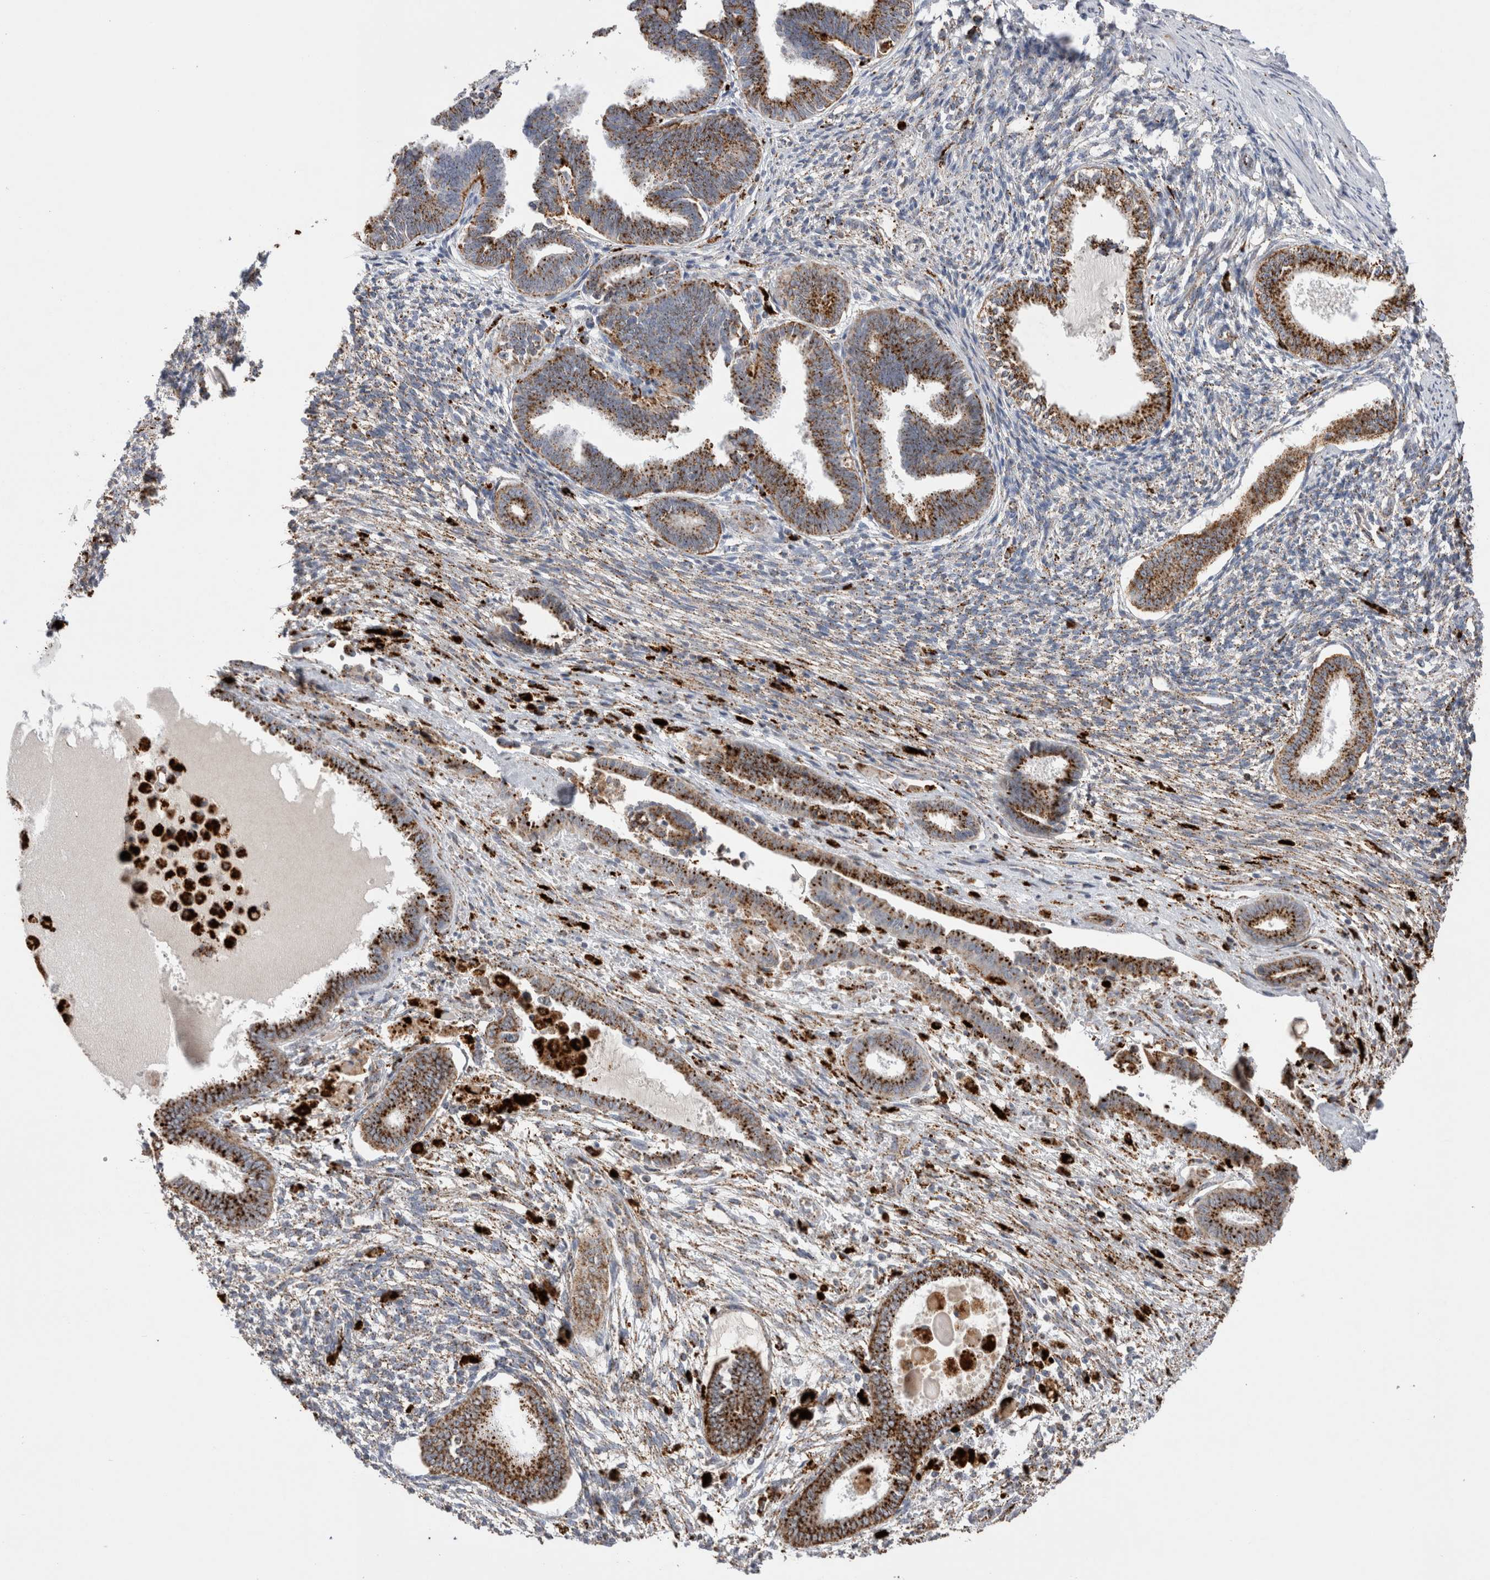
{"staining": {"intensity": "moderate", "quantity": "25%-75%", "location": "cytoplasmic/membranous"}, "tissue": "endometrium", "cell_type": "Cells in endometrial stroma", "image_type": "normal", "snomed": [{"axis": "morphology", "description": "Normal tissue, NOS"}, {"axis": "topography", "description": "Endometrium"}], "caption": "Cells in endometrial stroma demonstrate medium levels of moderate cytoplasmic/membranous positivity in about 25%-75% of cells in benign human endometrium. Using DAB (3,3'-diaminobenzidine) (brown) and hematoxylin (blue) stains, captured at high magnification using brightfield microscopy.", "gene": "CTSA", "patient": {"sex": "female", "age": 56}}